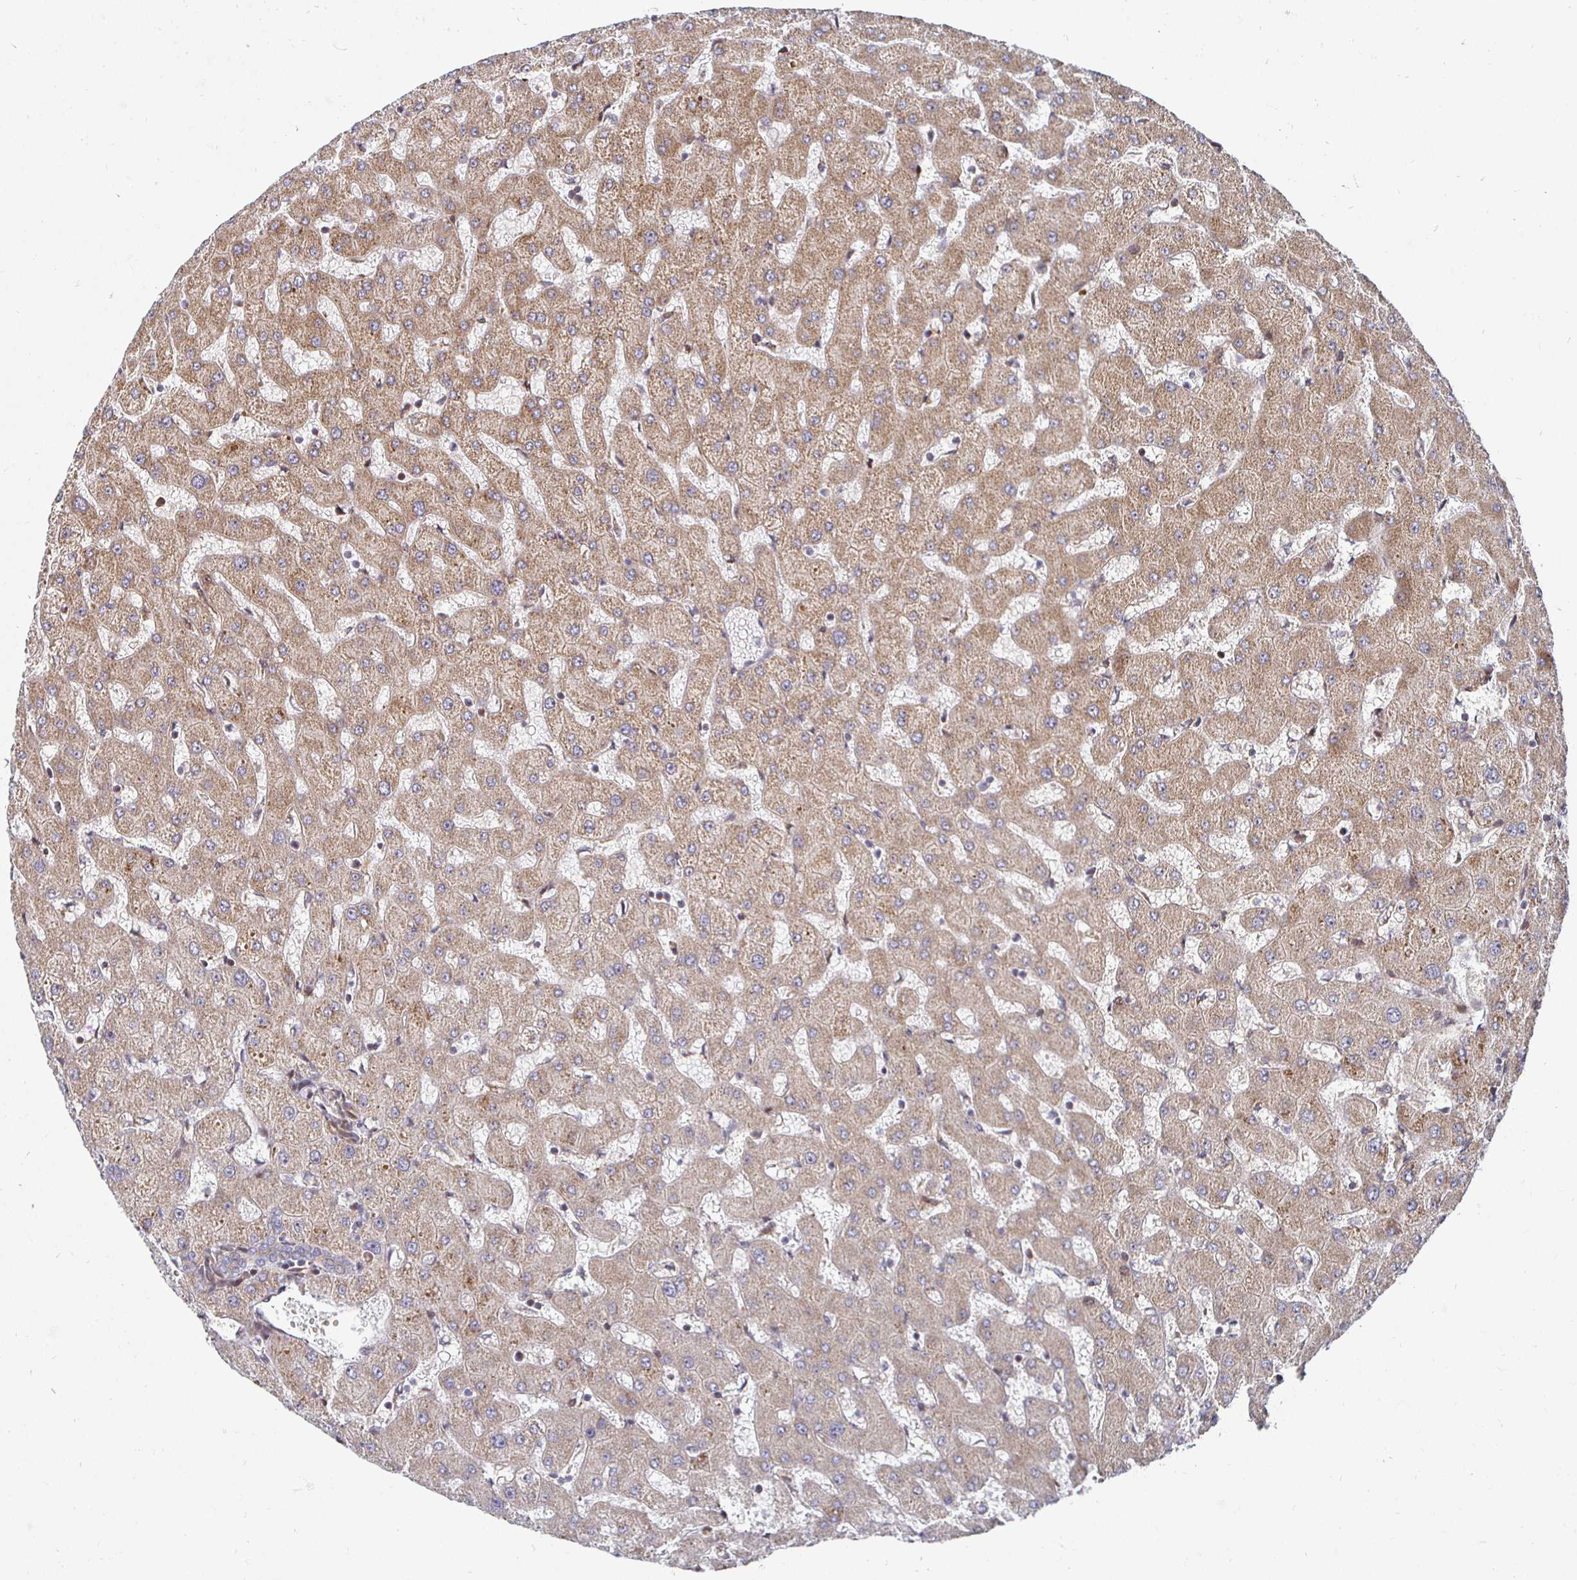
{"staining": {"intensity": "moderate", "quantity": "25%-75%", "location": "cytoplasmic/membranous"}, "tissue": "liver", "cell_type": "Cholangiocytes", "image_type": "normal", "snomed": [{"axis": "morphology", "description": "Normal tissue, NOS"}, {"axis": "topography", "description": "Liver"}], "caption": "Liver stained with immunohistochemistry (IHC) exhibits moderate cytoplasmic/membranous positivity in about 25%-75% of cholangiocytes. The staining is performed using DAB (3,3'-diaminobenzidine) brown chromogen to label protein expression. The nuclei are counter-stained blue using hematoxylin.", "gene": "TBKBP1", "patient": {"sex": "female", "age": 63}}